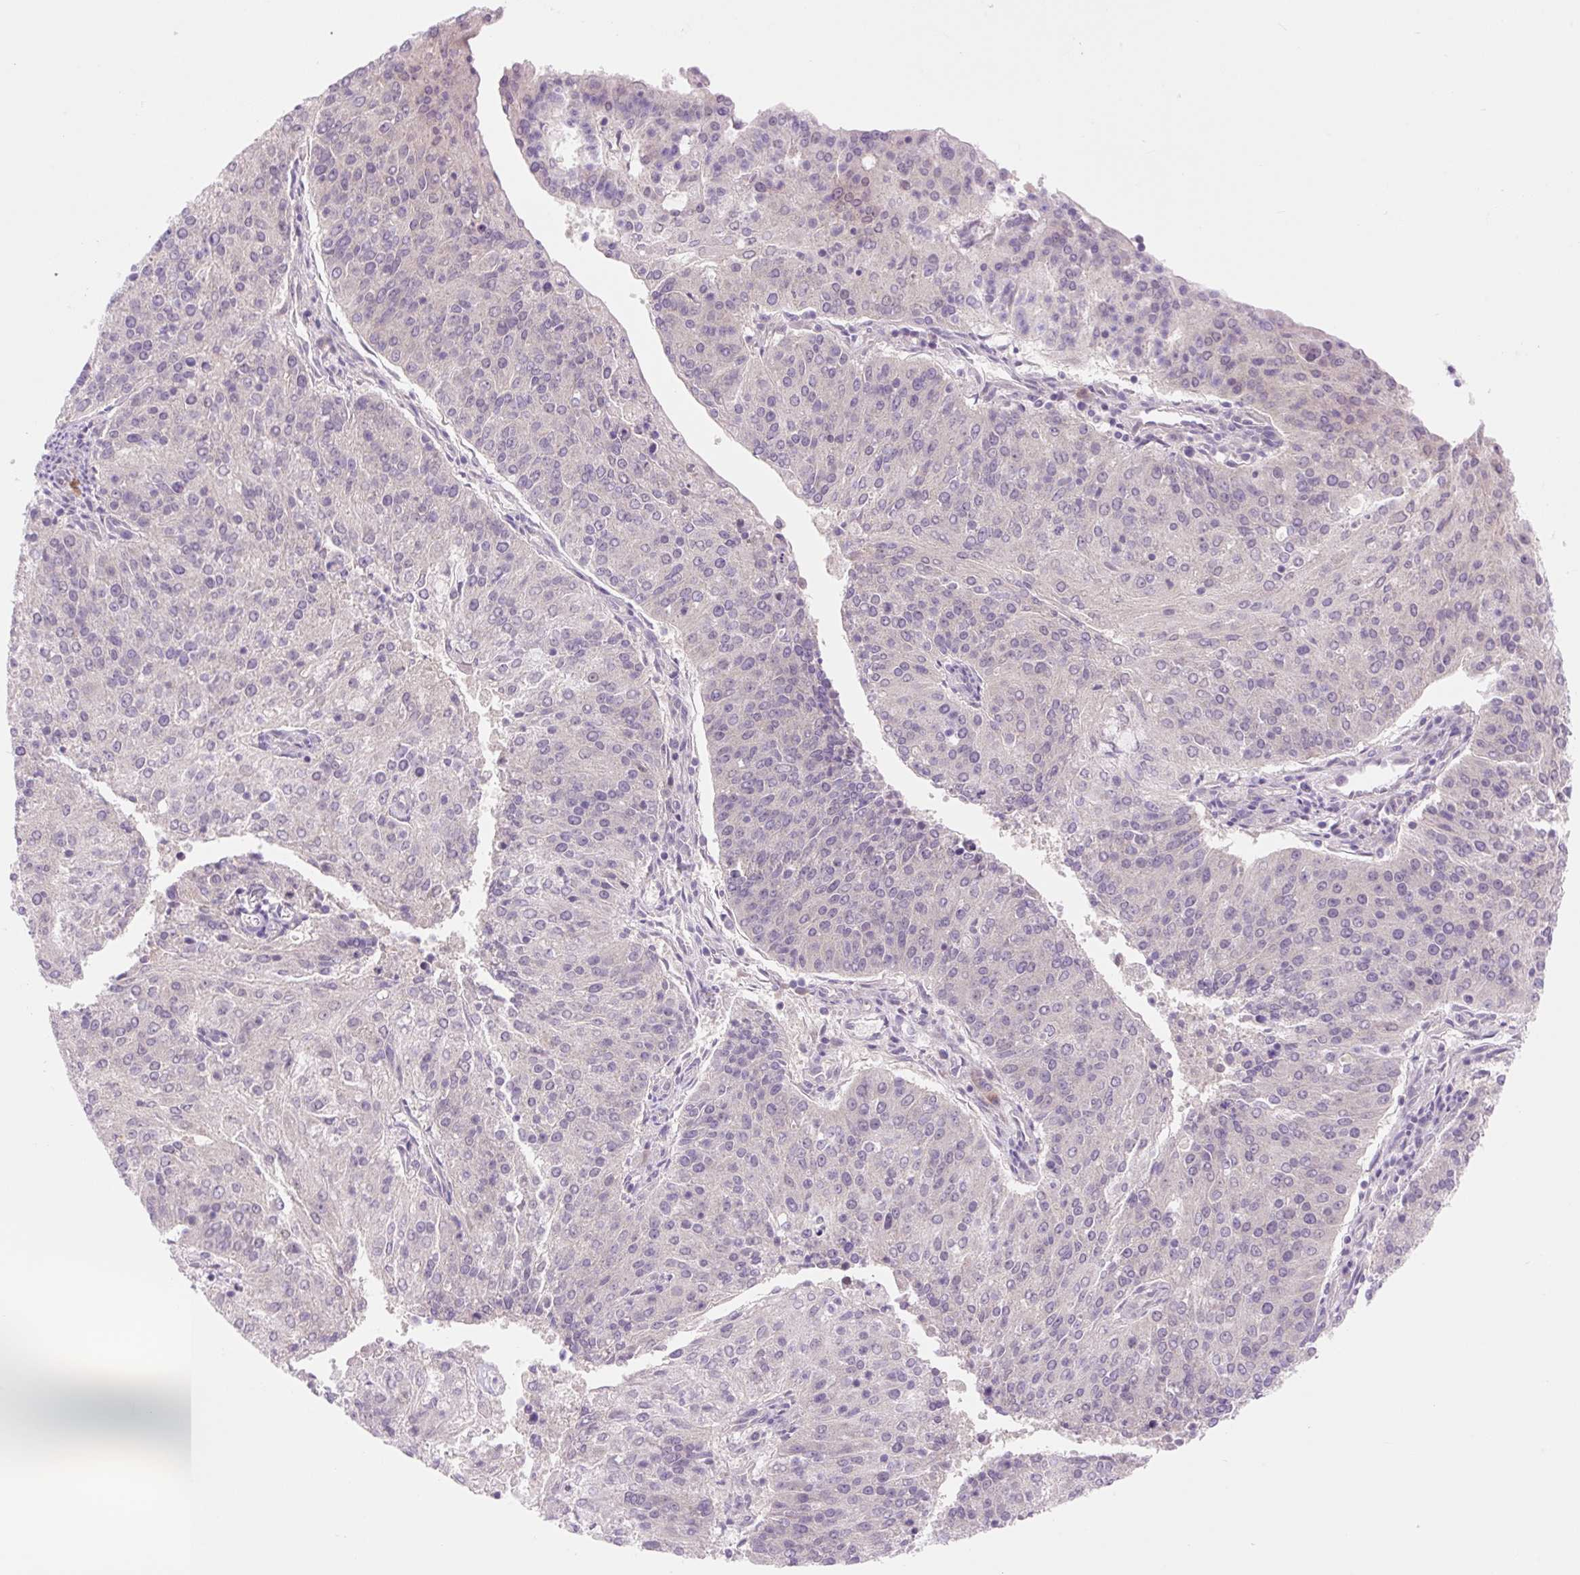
{"staining": {"intensity": "negative", "quantity": "none", "location": "none"}, "tissue": "endometrial cancer", "cell_type": "Tumor cells", "image_type": "cancer", "snomed": [{"axis": "morphology", "description": "Adenocarcinoma, NOS"}, {"axis": "topography", "description": "Endometrium"}], "caption": "There is no significant positivity in tumor cells of endometrial adenocarcinoma. The staining is performed using DAB (3,3'-diaminobenzidine) brown chromogen with nuclei counter-stained in using hematoxylin.", "gene": "CELF6", "patient": {"sex": "female", "age": 82}}